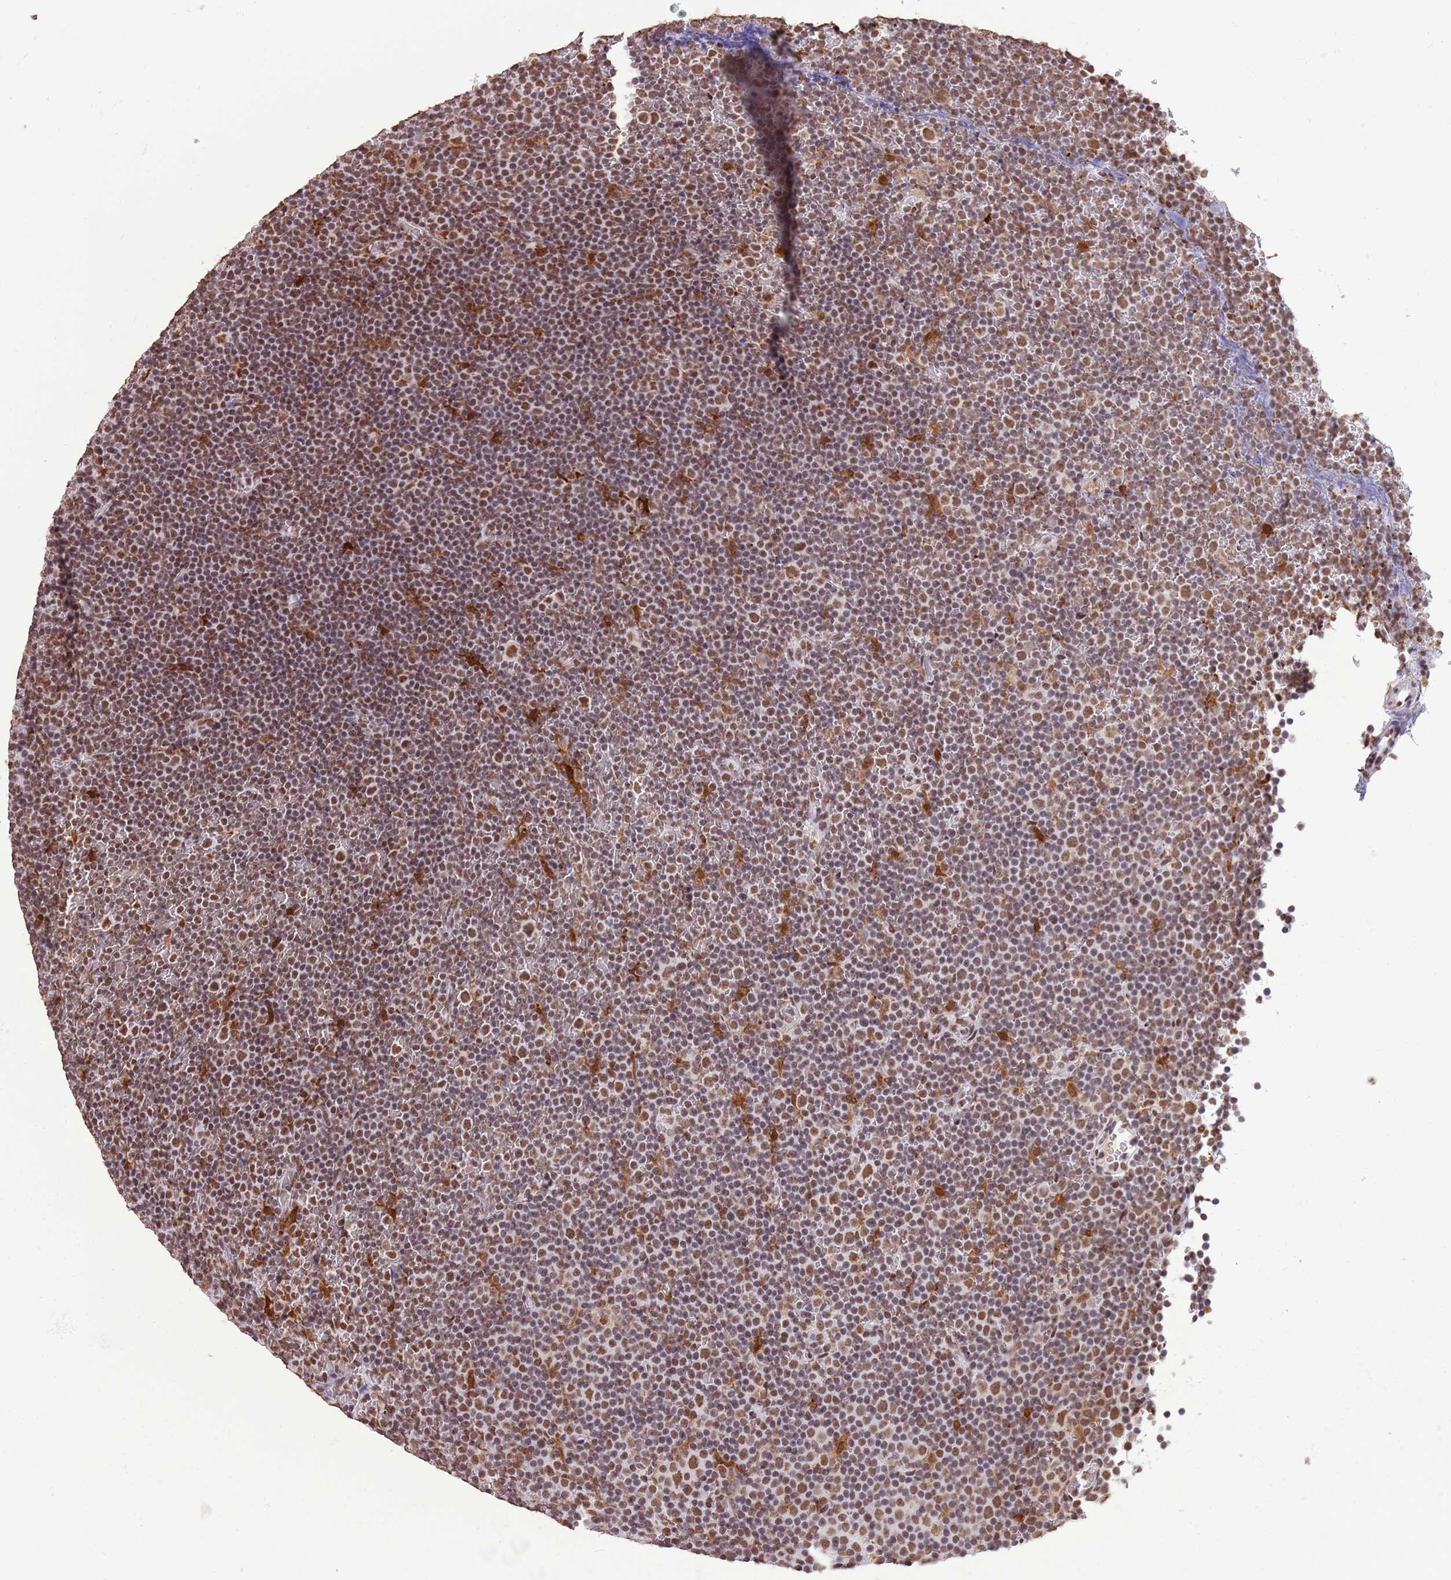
{"staining": {"intensity": "moderate", "quantity": "25%-75%", "location": "nuclear"}, "tissue": "lymphoma", "cell_type": "Tumor cells", "image_type": "cancer", "snomed": [{"axis": "morphology", "description": "Malignant lymphoma, non-Hodgkin's type, Low grade"}, {"axis": "topography", "description": "Lymph node"}], "caption": "This micrograph displays immunohistochemistry staining of human lymphoma, with medium moderate nuclear staining in approximately 25%-75% of tumor cells.", "gene": "TRIM32", "patient": {"sex": "female", "age": 67}}